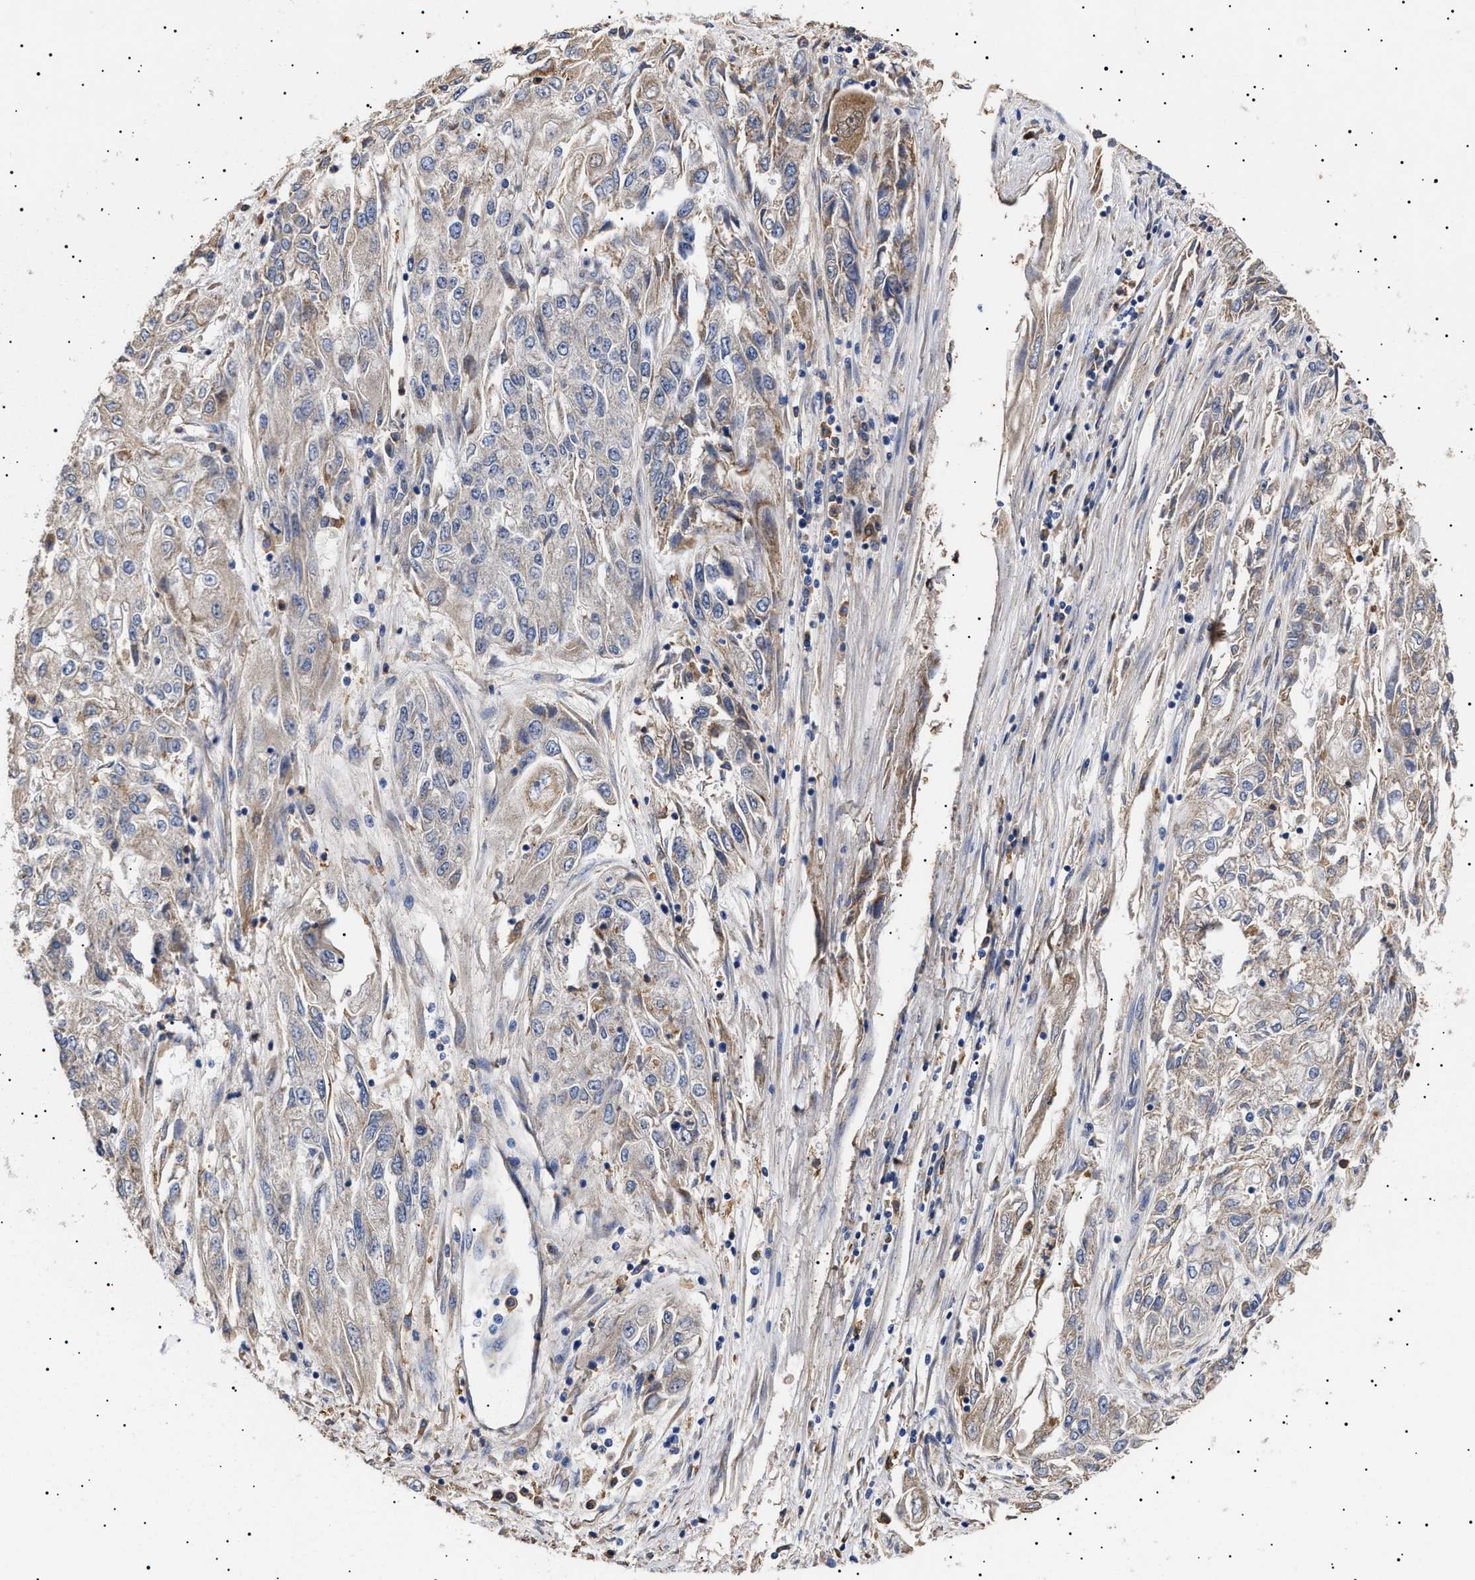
{"staining": {"intensity": "weak", "quantity": "<25%", "location": "cytoplasmic/membranous"}, "tissue": "endometrial cancer", "cell_type": "Tumor cells", "image_type": "cancer", "snomed": [{"axis": "morphology", "description": "Adenocarcinoma, NOS"}, {"axis": "topography", "description": "Endometrium"}], "caption": "Tumor cells are negative for brown protein staining in endometrial adenocarcinoma.", "gene": "KRBA1", "patient": {"sex": "female", "age": 49}}